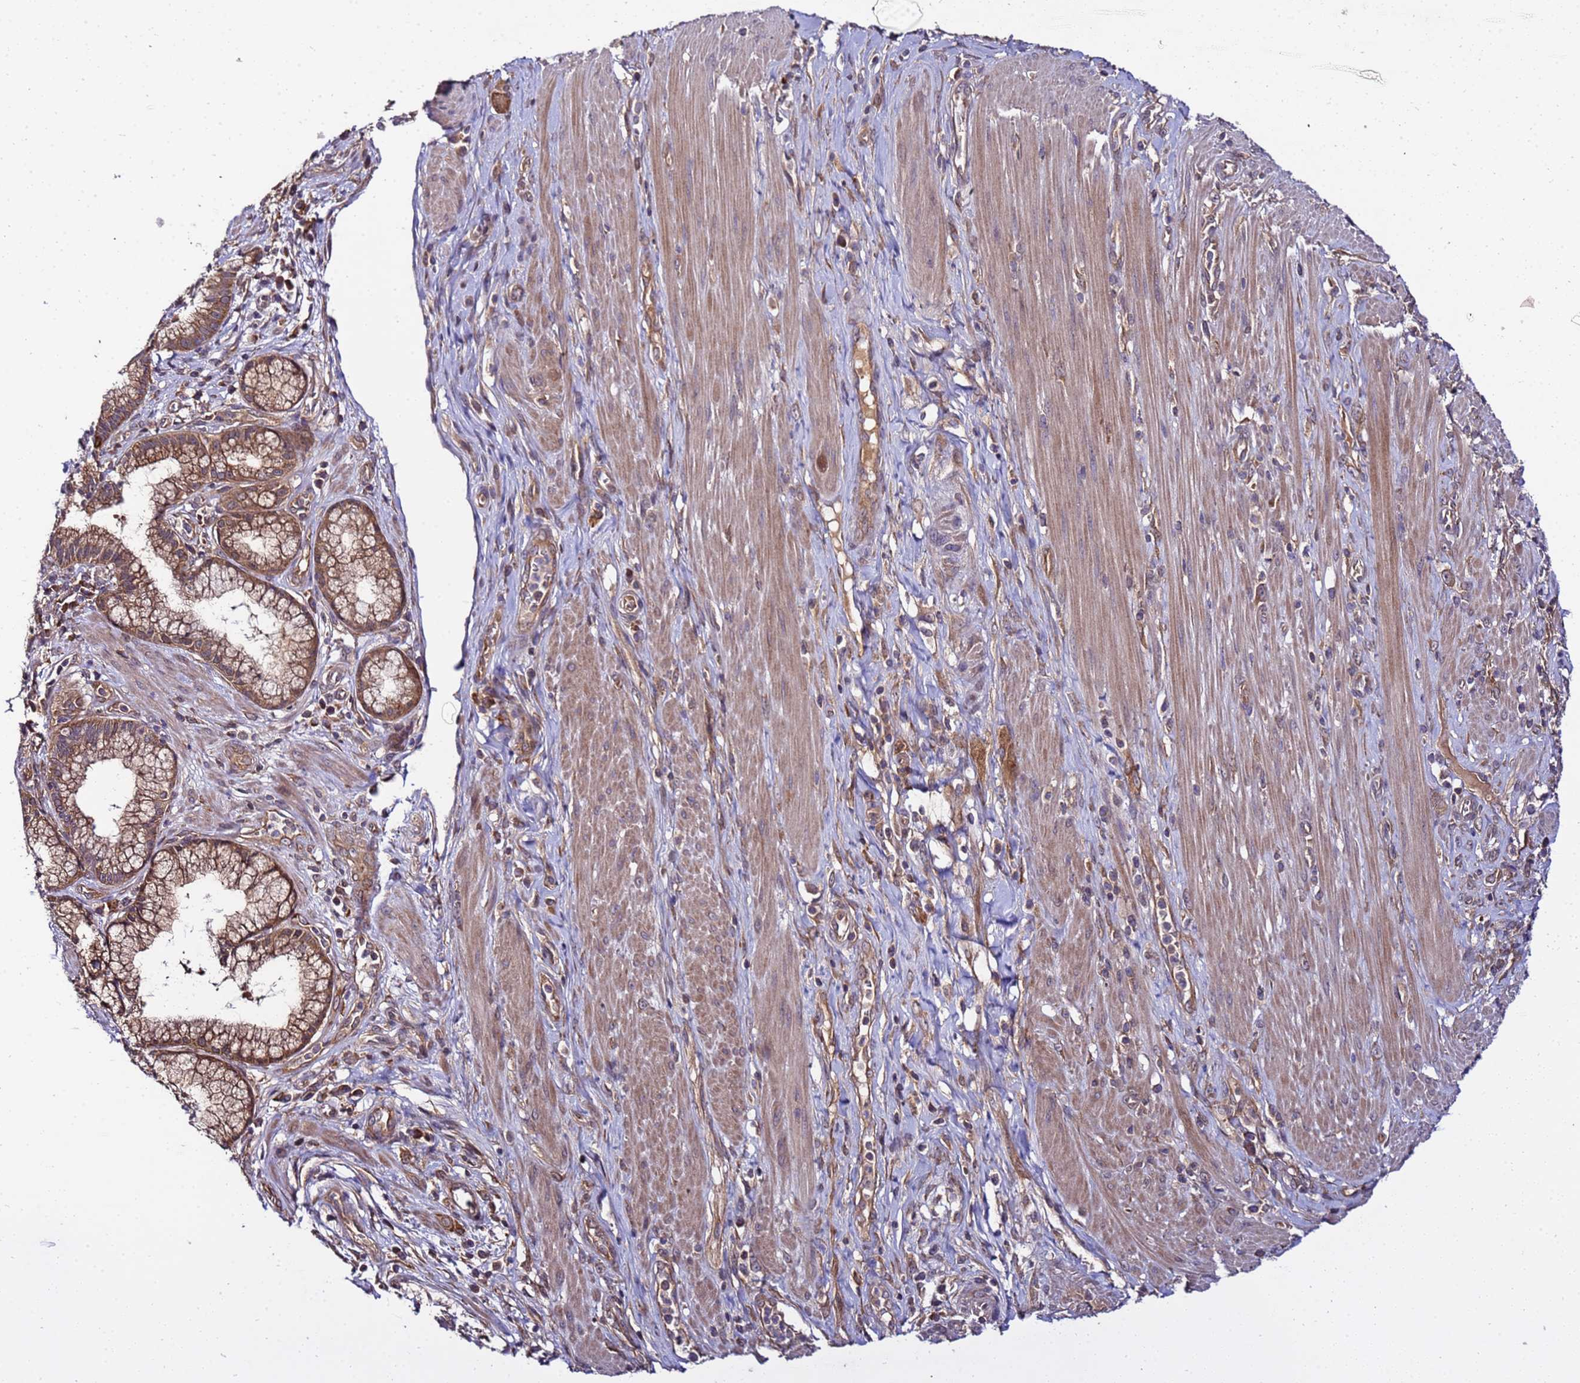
{"staining": {"intensity": "strong", "quantity": ">75%", "location": "cytoplasmic/membranous"}, "tissue": "pancreatic cancer", "cell_type": "Tumor cells", "image_type": "cancer", "snomed": [{"axis": "morphology", "description": "Adenocarcinoma, NOS"}, {"axis": "topography", "description": "Pancreas"}], "caption": "A brown stain highlights strong cytoplasmic/membranous expression of a protein in human pancreatic cancer tumor cells.", "gene": "GSPT2", "patient": {"sex": "male", "age": 72}}